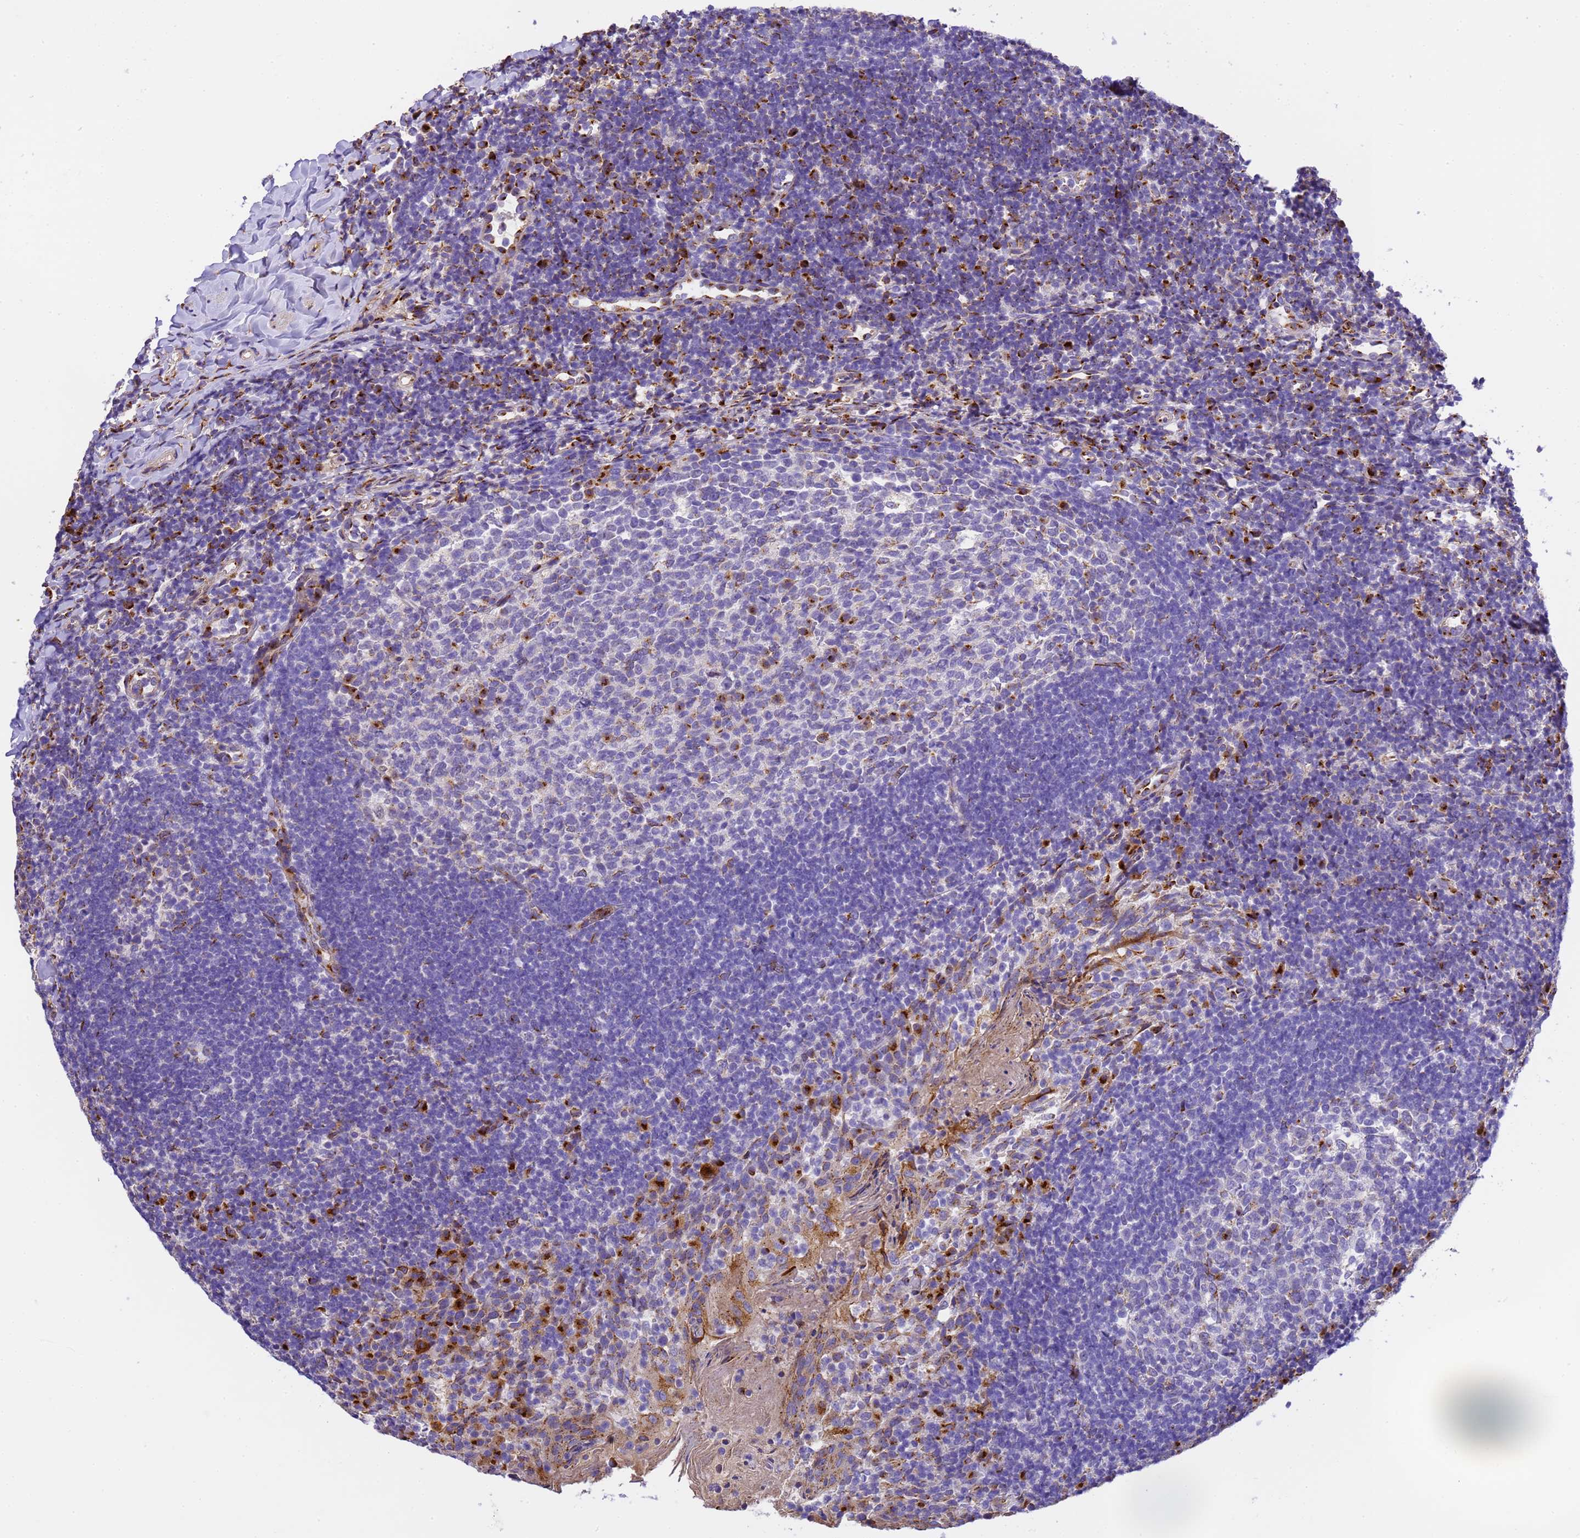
{"staining": {"intensity": "strong", "quantity": "<25%", "location": "cytoplasmic/membranous"}, "tissue": "tonsil", "cell_type": "Germinal center cells", "image_type": "normal", "snomed": [{"axis": "morphology", "description": "Normal tissue, NOS"}, {"axis": "topography", "description": "Tonsil"}], "caption": "IHC photomicrograph of unremarkable tonsil stained for a protein (brown), which shows medium levels of strong cytoplasmic/membranous staining in about <25% of germinal center cells.", "gene": "RHBDD3", "patient": {"sex": "female", "age": 10}}